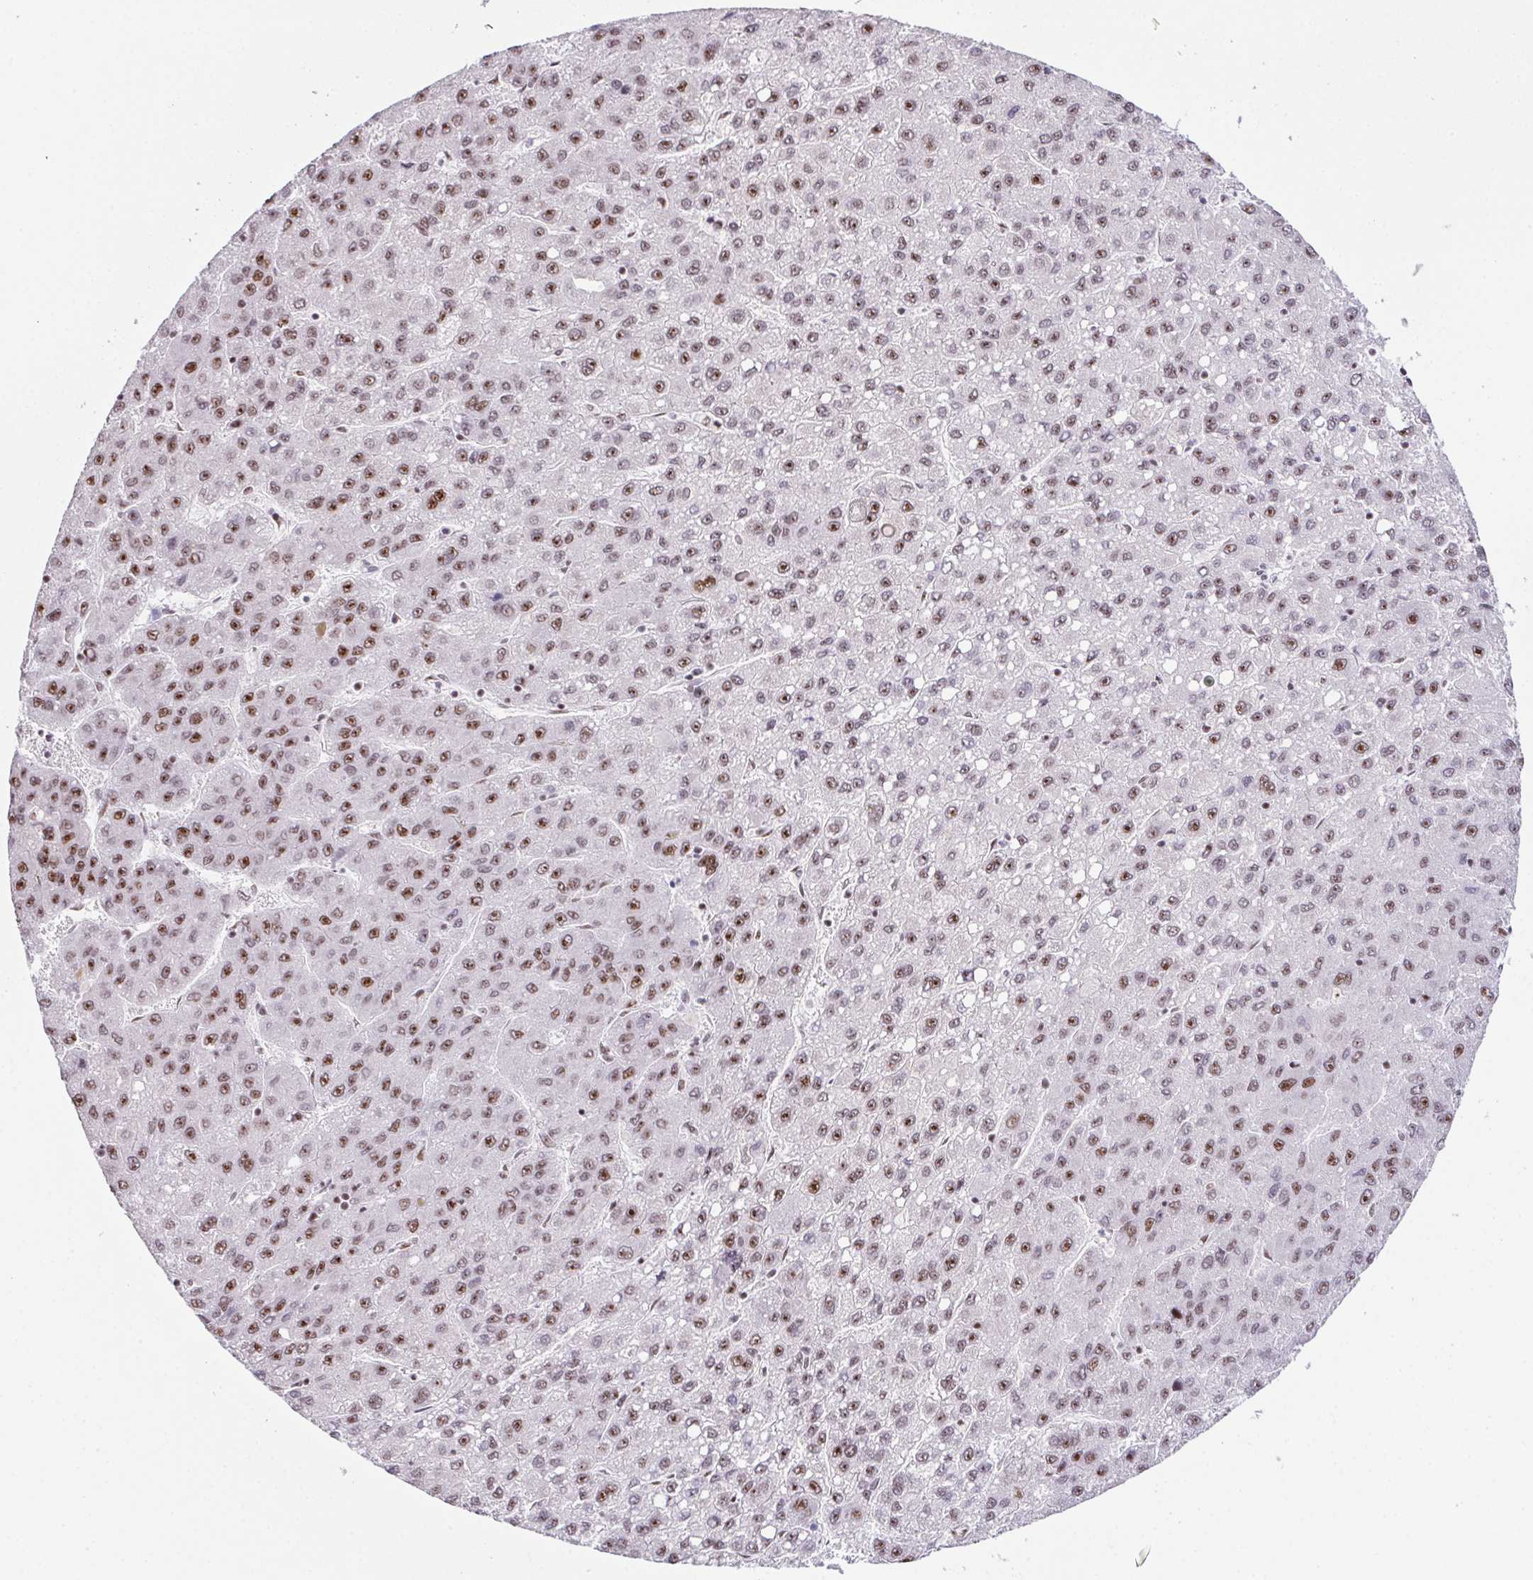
{"staining": {"intensity": "moderate", "quantity": ">75%", "location": "nuclear"}, "tissue": "liver cancer", "cell_type": "Tumor cells", "image_type": "cancer", "snomed": [{"axis": "morphology", "description": "Carcinoma, Hepatocellular, NOS"}, {"axis": "topography", "description": "Liver"}], "caption": "High-magnification brightfield microscopy of liver hepatocellular carcinoma stained with DAB (3,3'-diaminobenzidine) (brown) and counterstained with hematoxylin (blue). tumor cells exhibit moderate nuclear positivity is appreciated in approximately>75% of cells.", "gene": "ZNF800", "patient": {"sex": "female", "age": 82}}